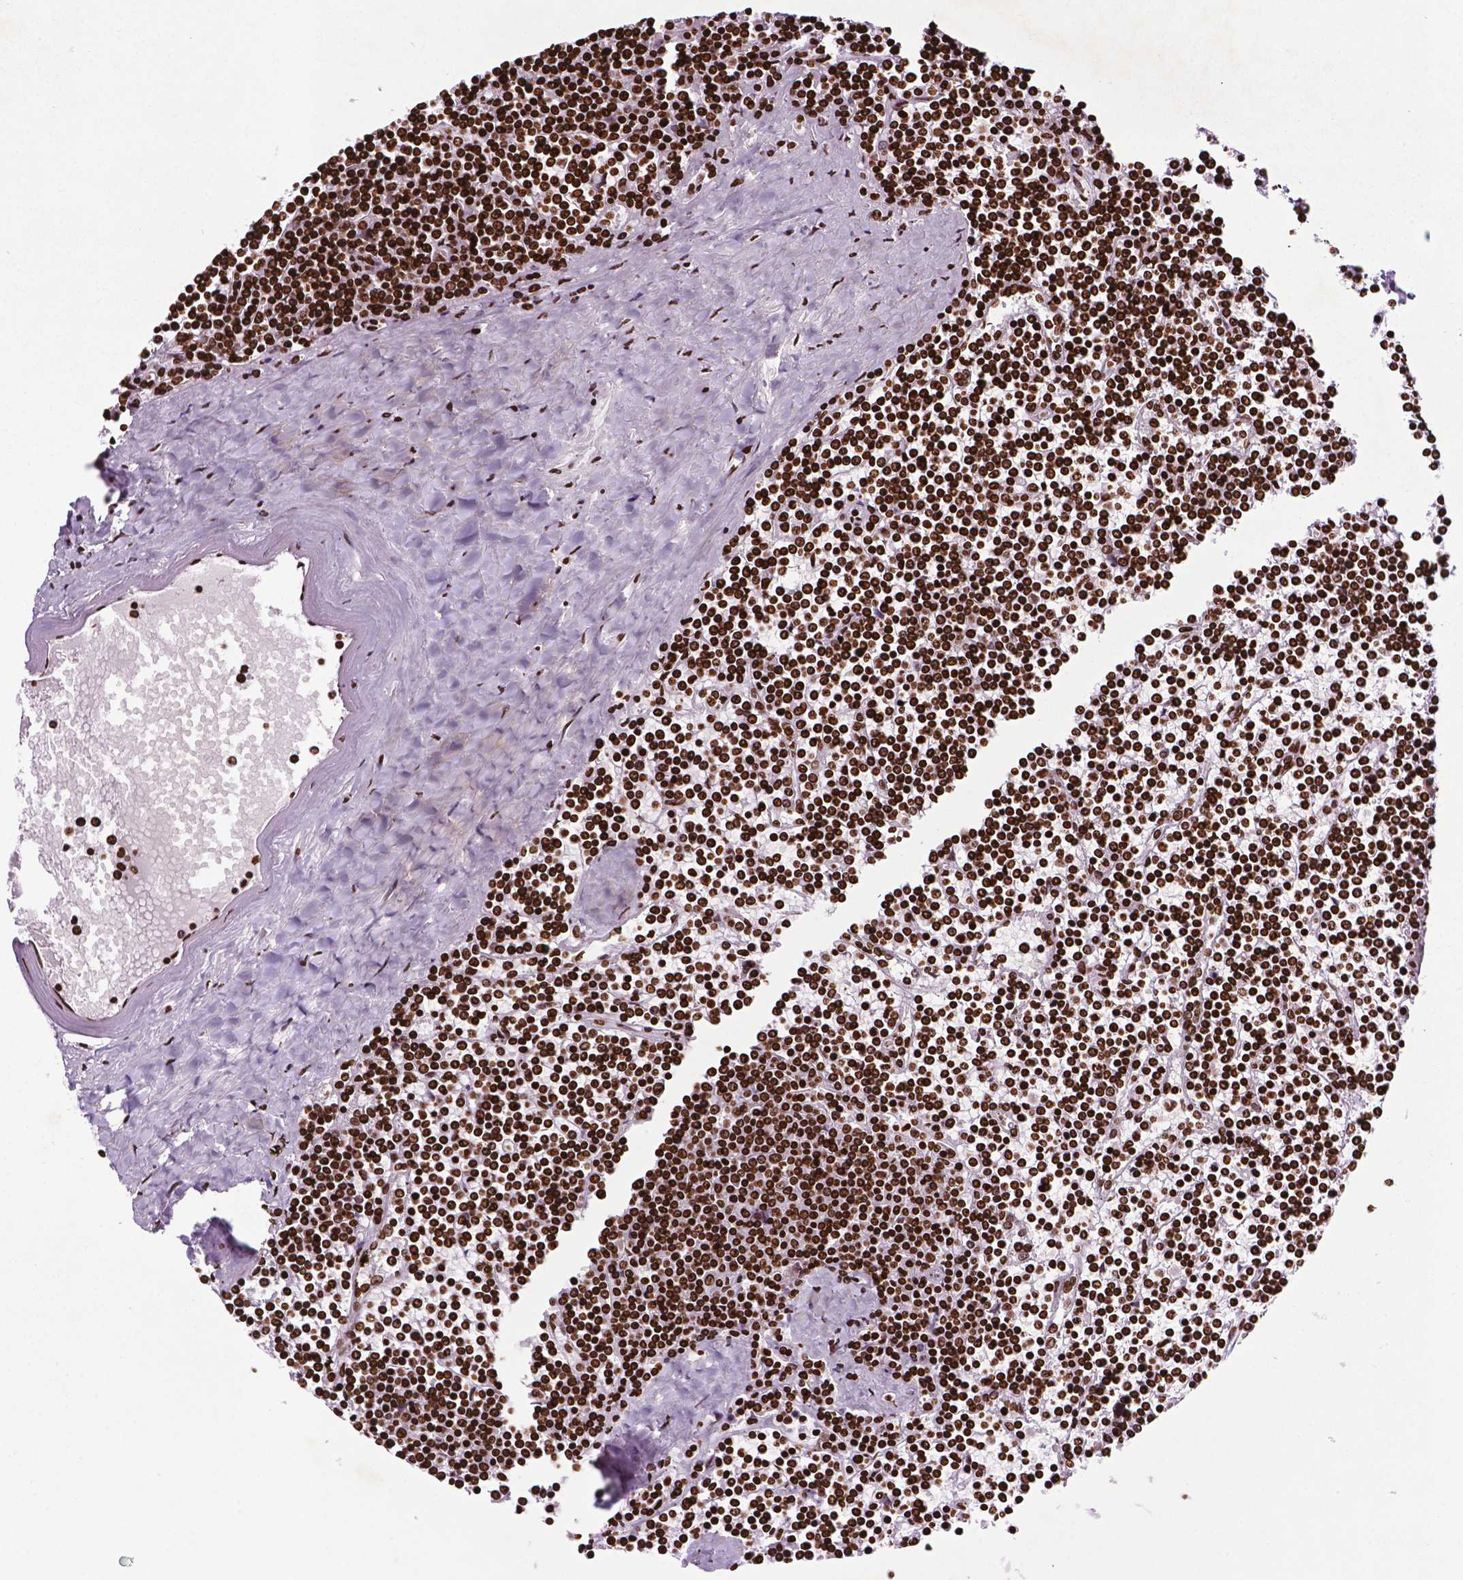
{"staining": {"intensity": "strong", "quantity": ">75%", "location": "nuclear"}, "tissue": "lymphoma", "cell_type": "Tumor cells", "image_type": "cancer", "snomed": [{"axis": "morphology", "description": "Malignant lymphoma, non-Hodgkin's type, Low grade"}, {"axis": "topography", "description": "Spleen"}], "caption": "Immunohistochemical staining of lymphoma reveals high levels of strong nuclear positivity in about >75% of tumor cells. (Stains: DAB in brown, nuclei in blue, Microscopy: brightfield microscopy at high magnification).", "gene": "TMEM250", "patient": {"sex": "female", "age": 19}}